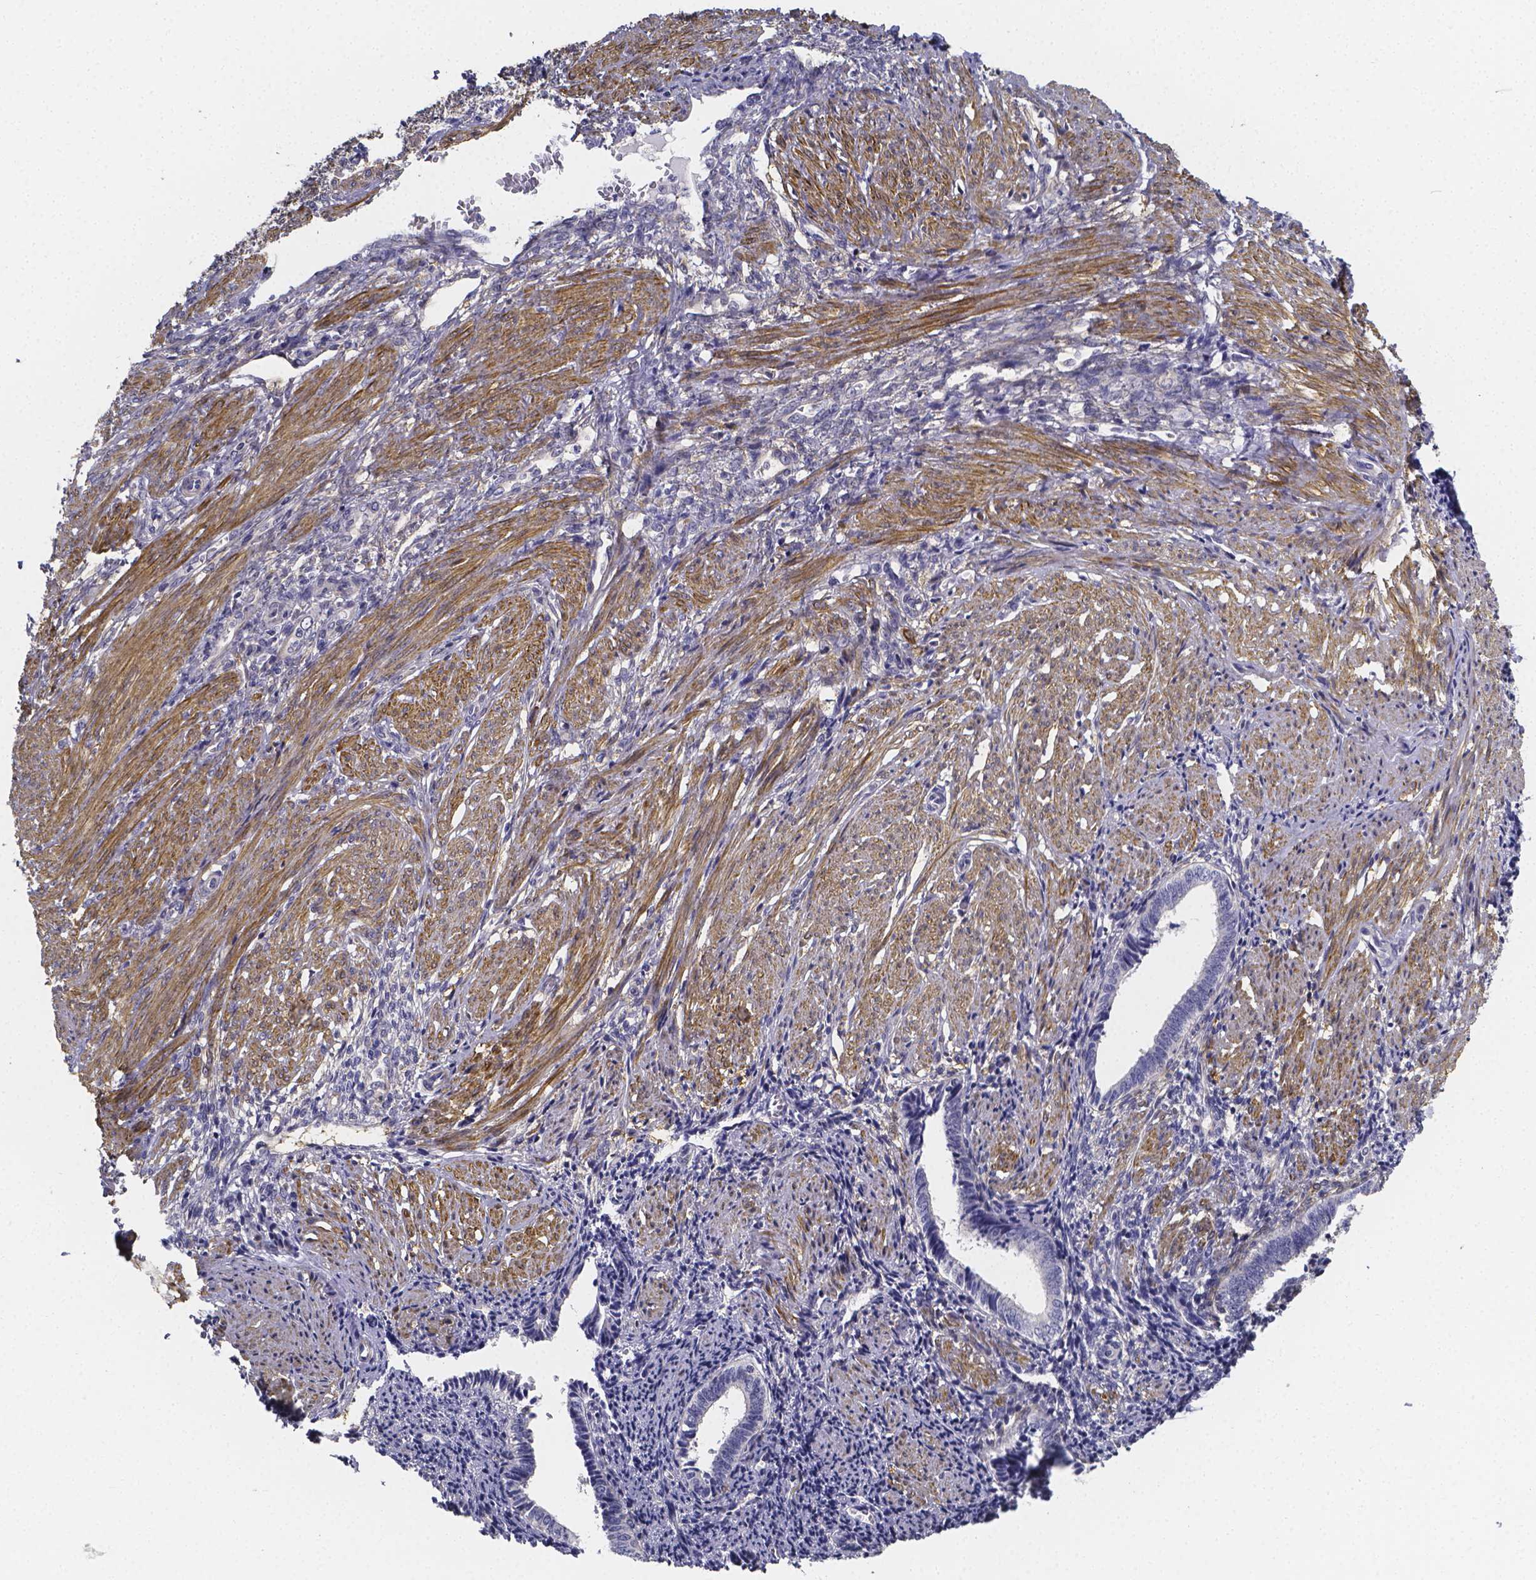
{"staining": {"intensity": "negative", "quantity": "none", "location": "none"}, "tissue": "endometrium", "cell_type": "Cells in endometrial stroma", "image_type": "normal", "snomed": [{"axis": "morphology", "description": "Normal tissue, NOS"}, {"axis": "topography", "description": "Endometrium"}], "caption": "This is an immunohistochemistry histopathology image of unremarkable endometrium. There is no positivity in cells in endometrial stroma.", "gene": "RERG", "patient": {"sex": "female", "age": 42}}